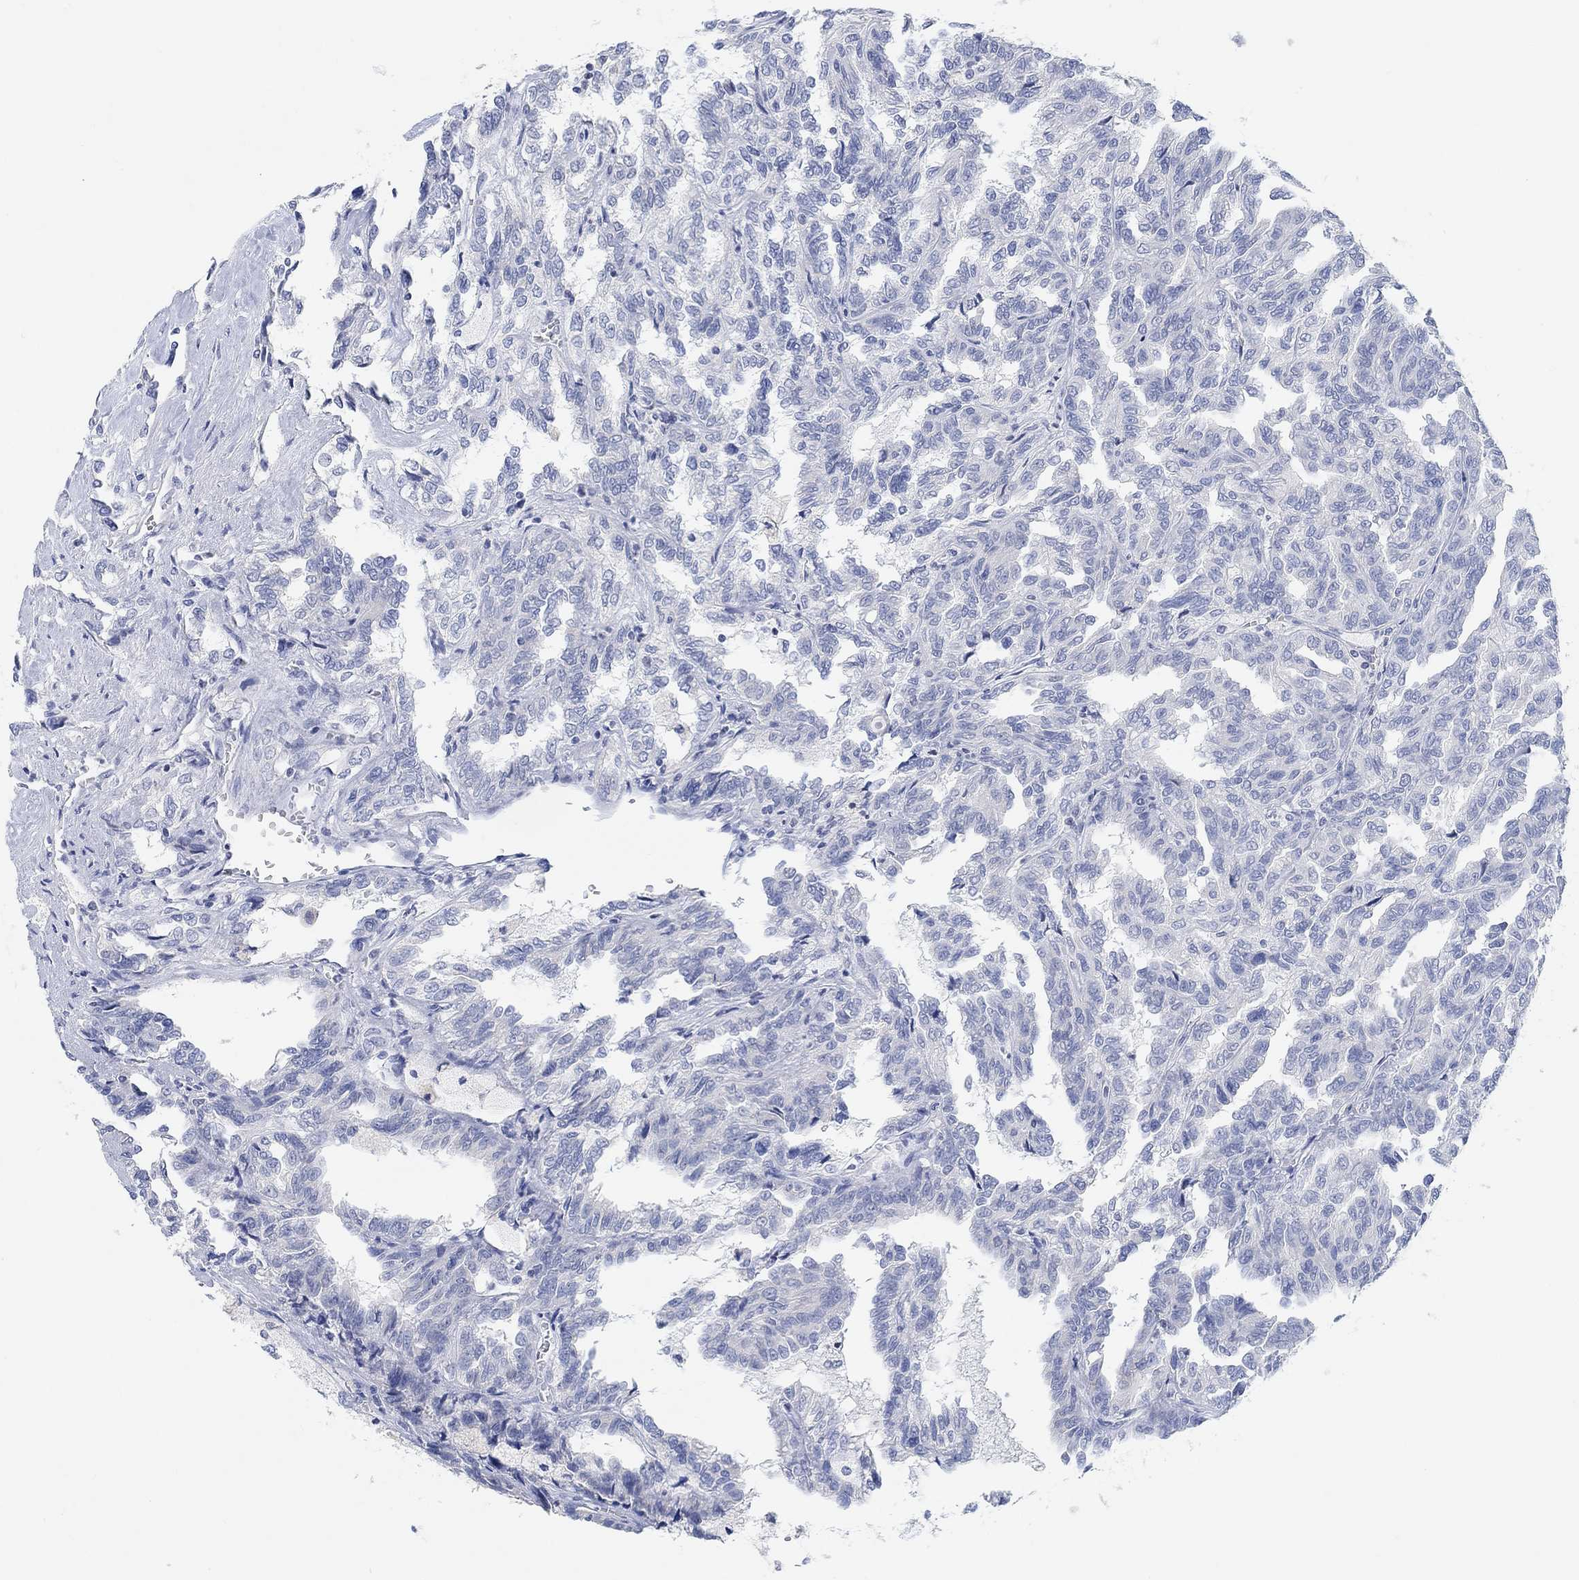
{"staining": {"intensity": "negative", "quantity": "none", "location": "none"}, "tissue": "renal cancer", "cell_type": "Tumor cells", "image_type": "cancer", "snomed": [{"axis": "morphology", "description": "Adenocarcinoma, NOS"}, {"axis": "topography", "description": "Kidney"}], "caption": "Tumor cells show no significant protein staining in renal cancer (adenocarcinoma).", "gene": "ATP6V1E2", "patient": {"sex": "male", "age": 79}}